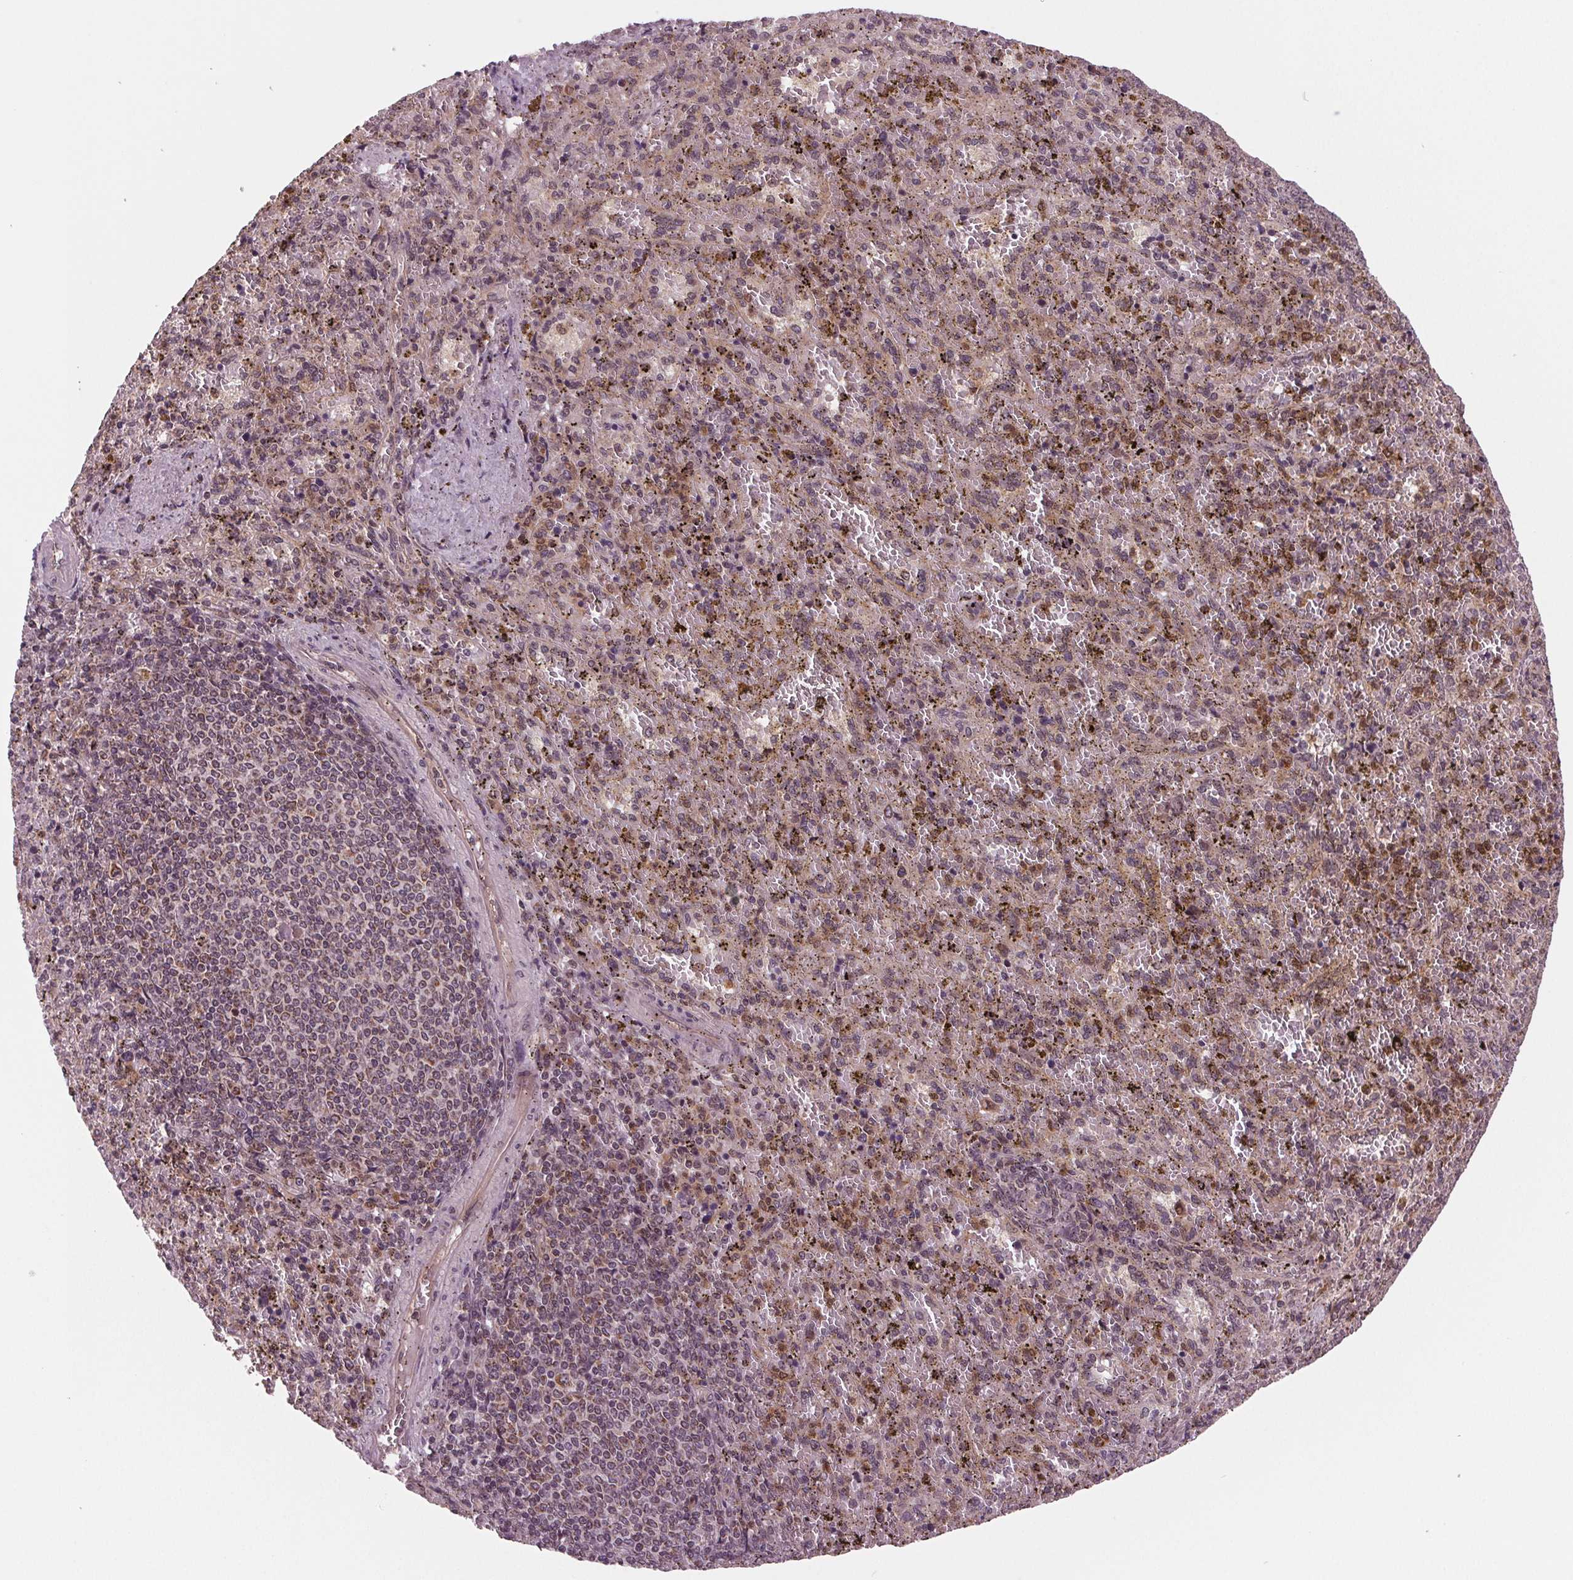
{"staining": {"intensity": "moderate", "quantity": "<25%", "location": "cytoplasmic/membranous"}, "tissue": "spleen", "cell_type": "Cells in red pulp", "image_type": "normal", "snomed": [{"axis": "morphology", "description": "Normal tissue, NOS"}, {"axis": "topography", "description": "Spleen"}], "caption": "Protein staining shows moderate cytoplasmic/membranous expression in about <25% of cells in red pulp in benign spleen. (DAB IHC, brown staining for protein, blue staining for nuclei).", "gene": "STAT3", "patient": {"sex": "female", "age": 50}}